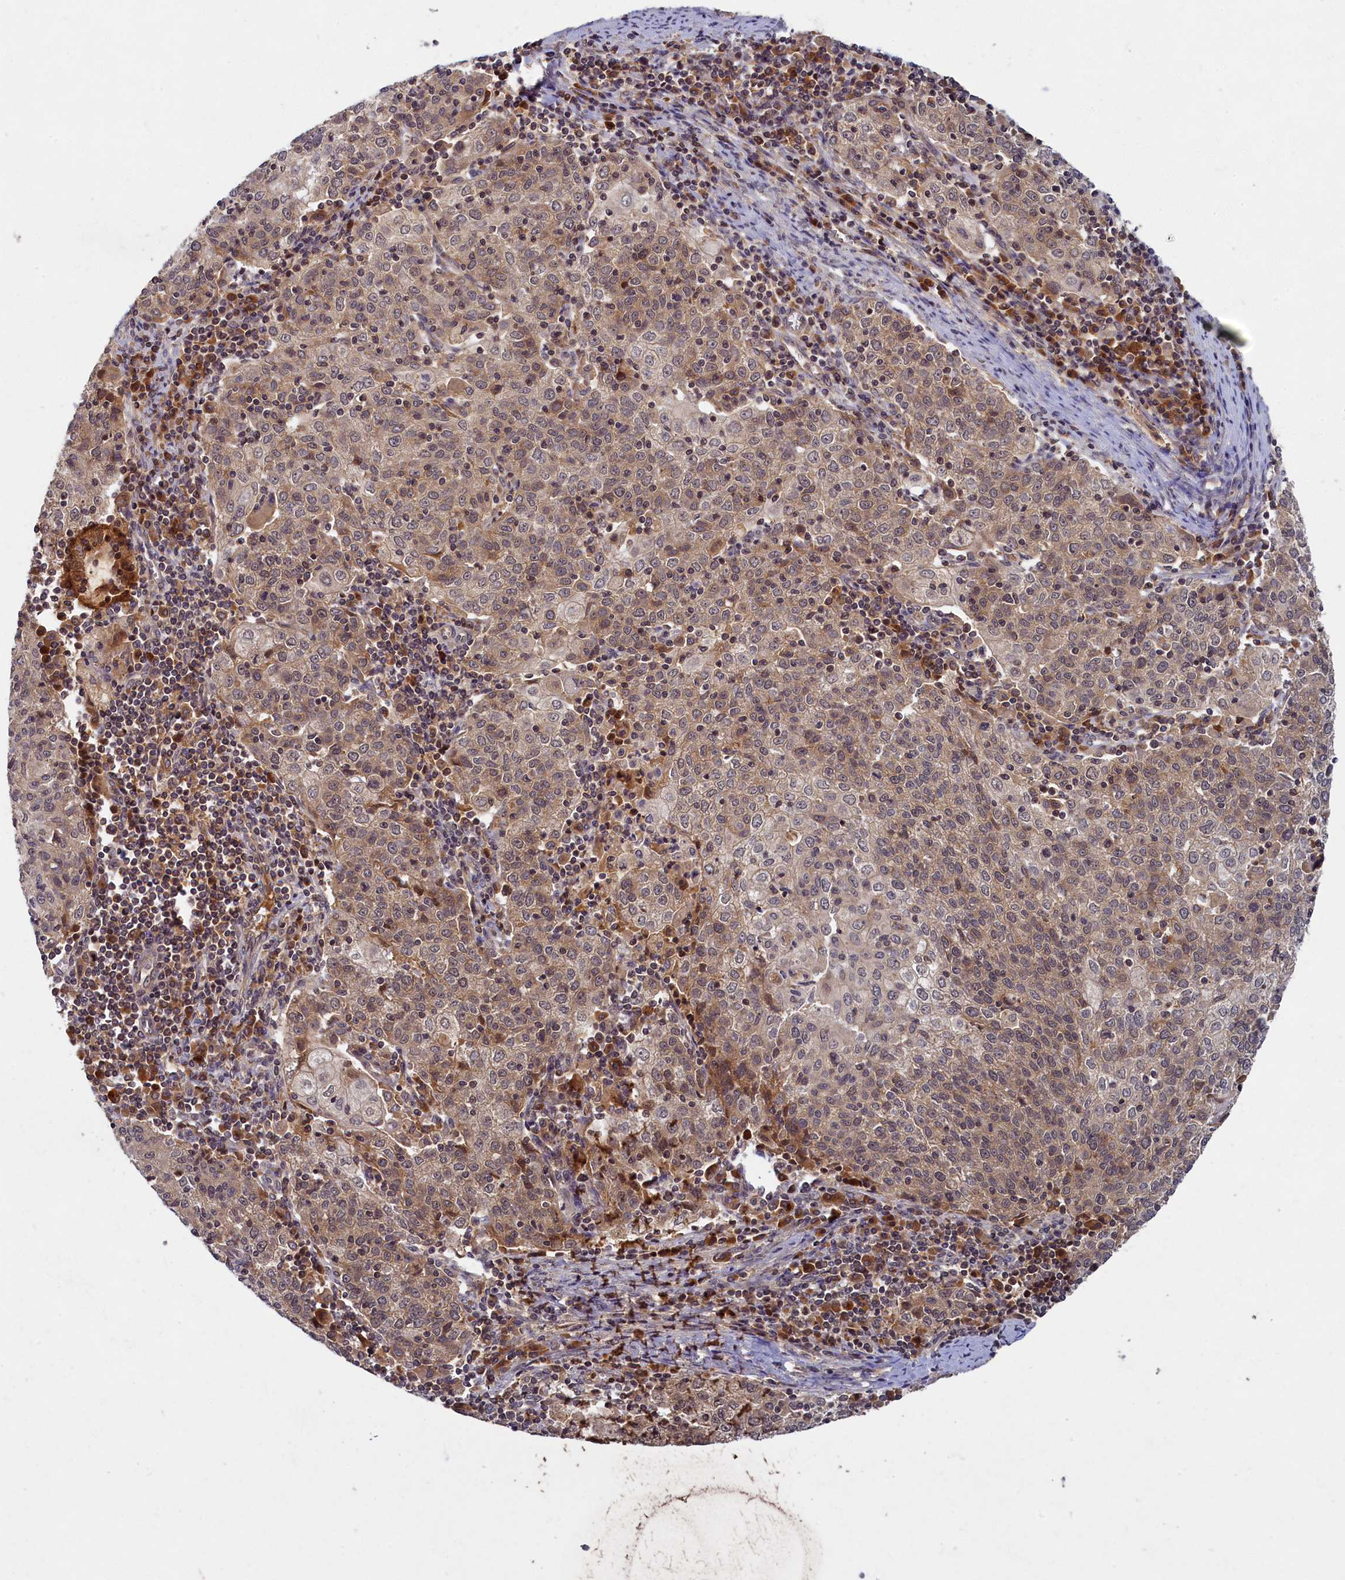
{"staining": {"intensity": "weak", "quantity": ">75%", "location": "cytoplasmic/membranous,nuclear"}, "tissue": "cervical cancer", "cell_type": "Tumor cells", "image_type": "cancer", "snomed": [{"axis": "morphology", "description": "Squamous cell carcinoma, NOS"}, {"axis": "topography", "description": "Cervix"}], "caption": "Immunohistochemical staining of squamous cell carcinoma (cervical) displays weak cytoplasmic/membranous and nuclear protein staining in approximately >75% of tumor cells.", "gene": "BICD1", "patient": {"sex": "female", "age": 48}}